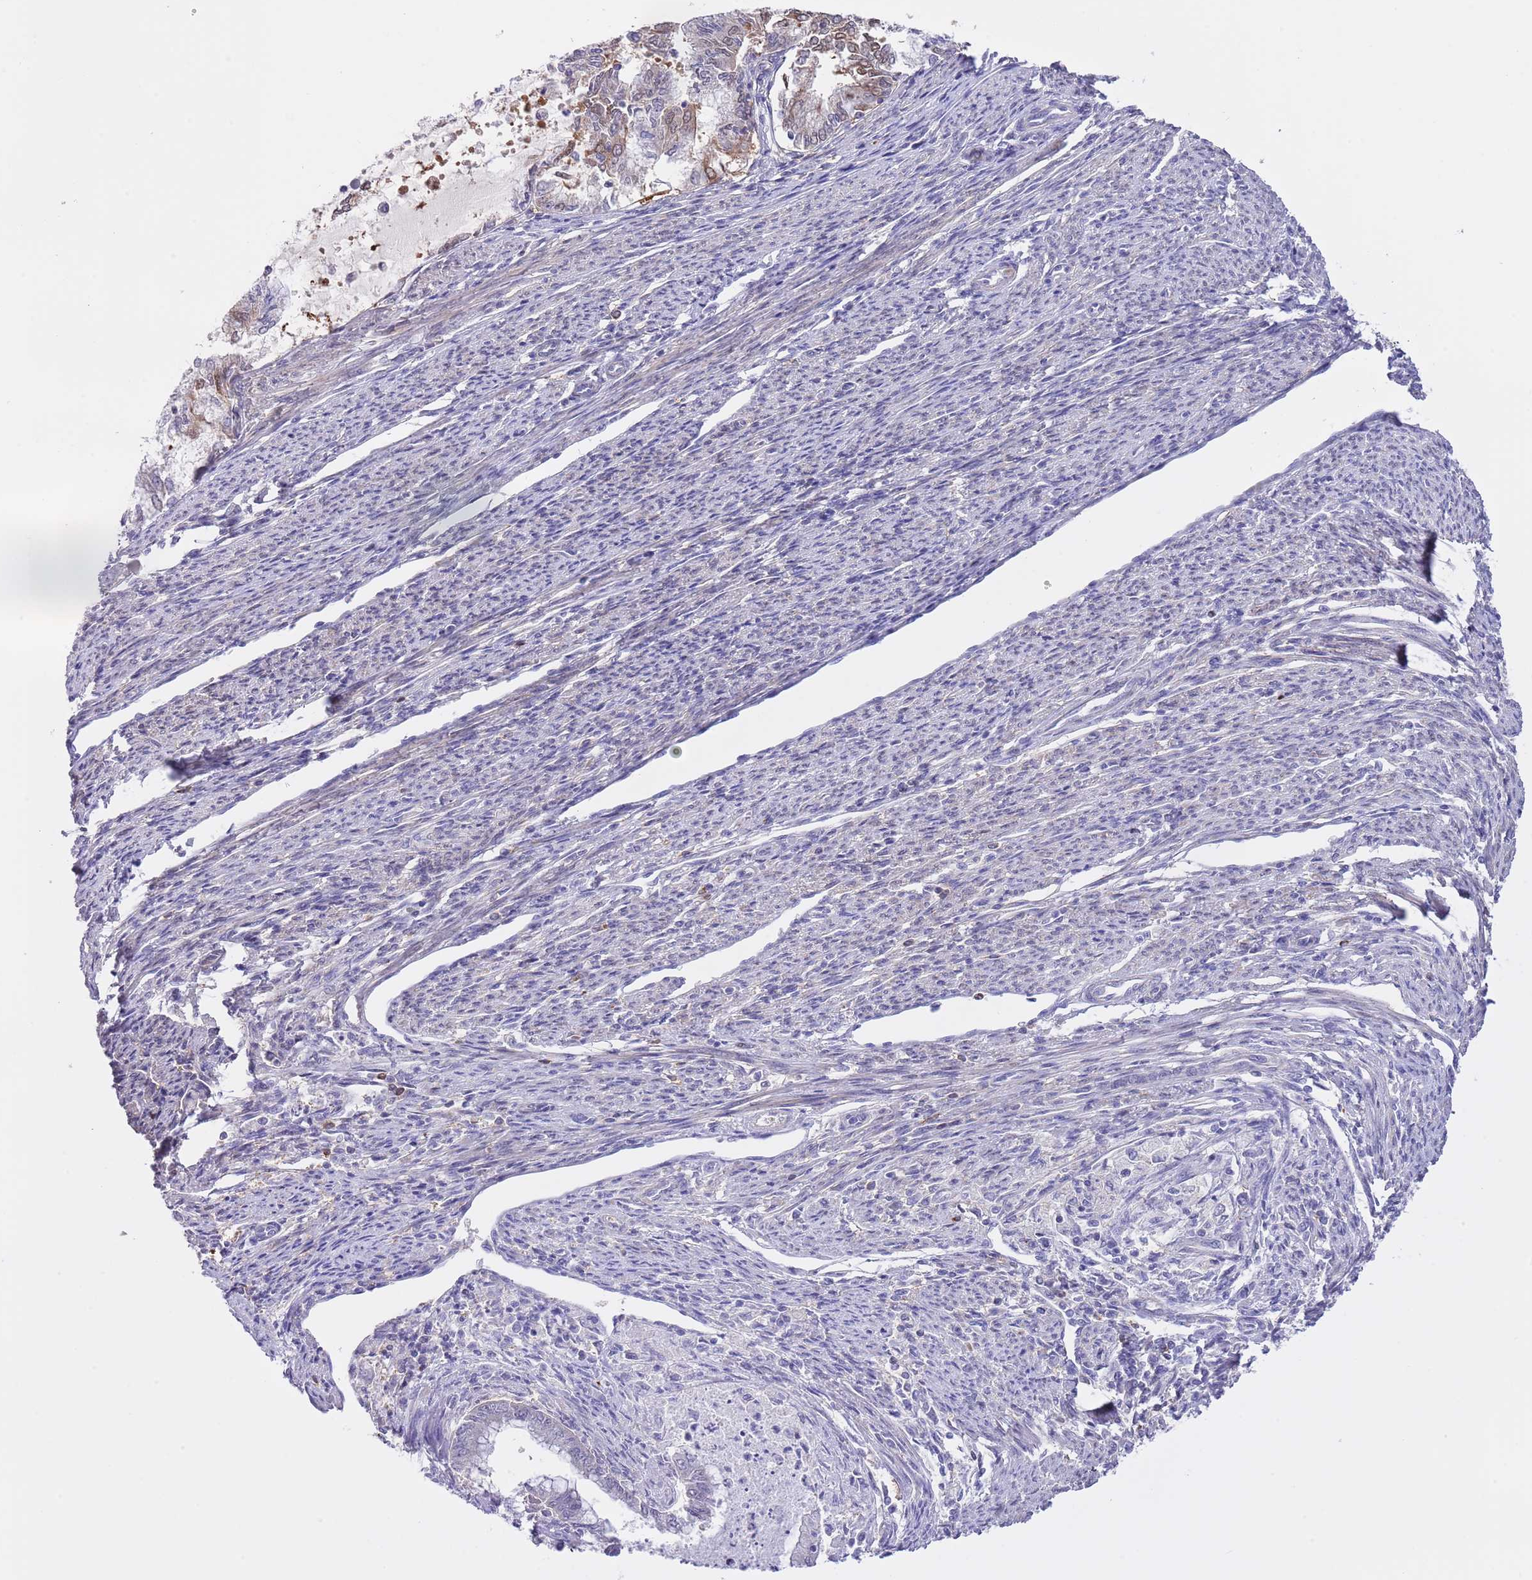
{"staining": {"intensity": "weak", "quantity": "<25%", "location": "cytoplasmic/membranous"}, "tissue": "endometrial cancer", "cell_type": "Tumor cells", "image_type": "cancer", "snomed": [{"axis": "morphology", "description": "Adenocarcinoma, NOS"}, {"axis": "topography", "description": "Endometrium"}], "caption": "The immunohistochemistry histopathology image has no significant expression in tumor cells of endometrial cancer tissue. (DAB (3,3'-diaminobenzidine) IHC visualized using brightfield microscopy, high magnification).", "gene": "PRR32", "patient": {"sex": "female", "age": 79}}